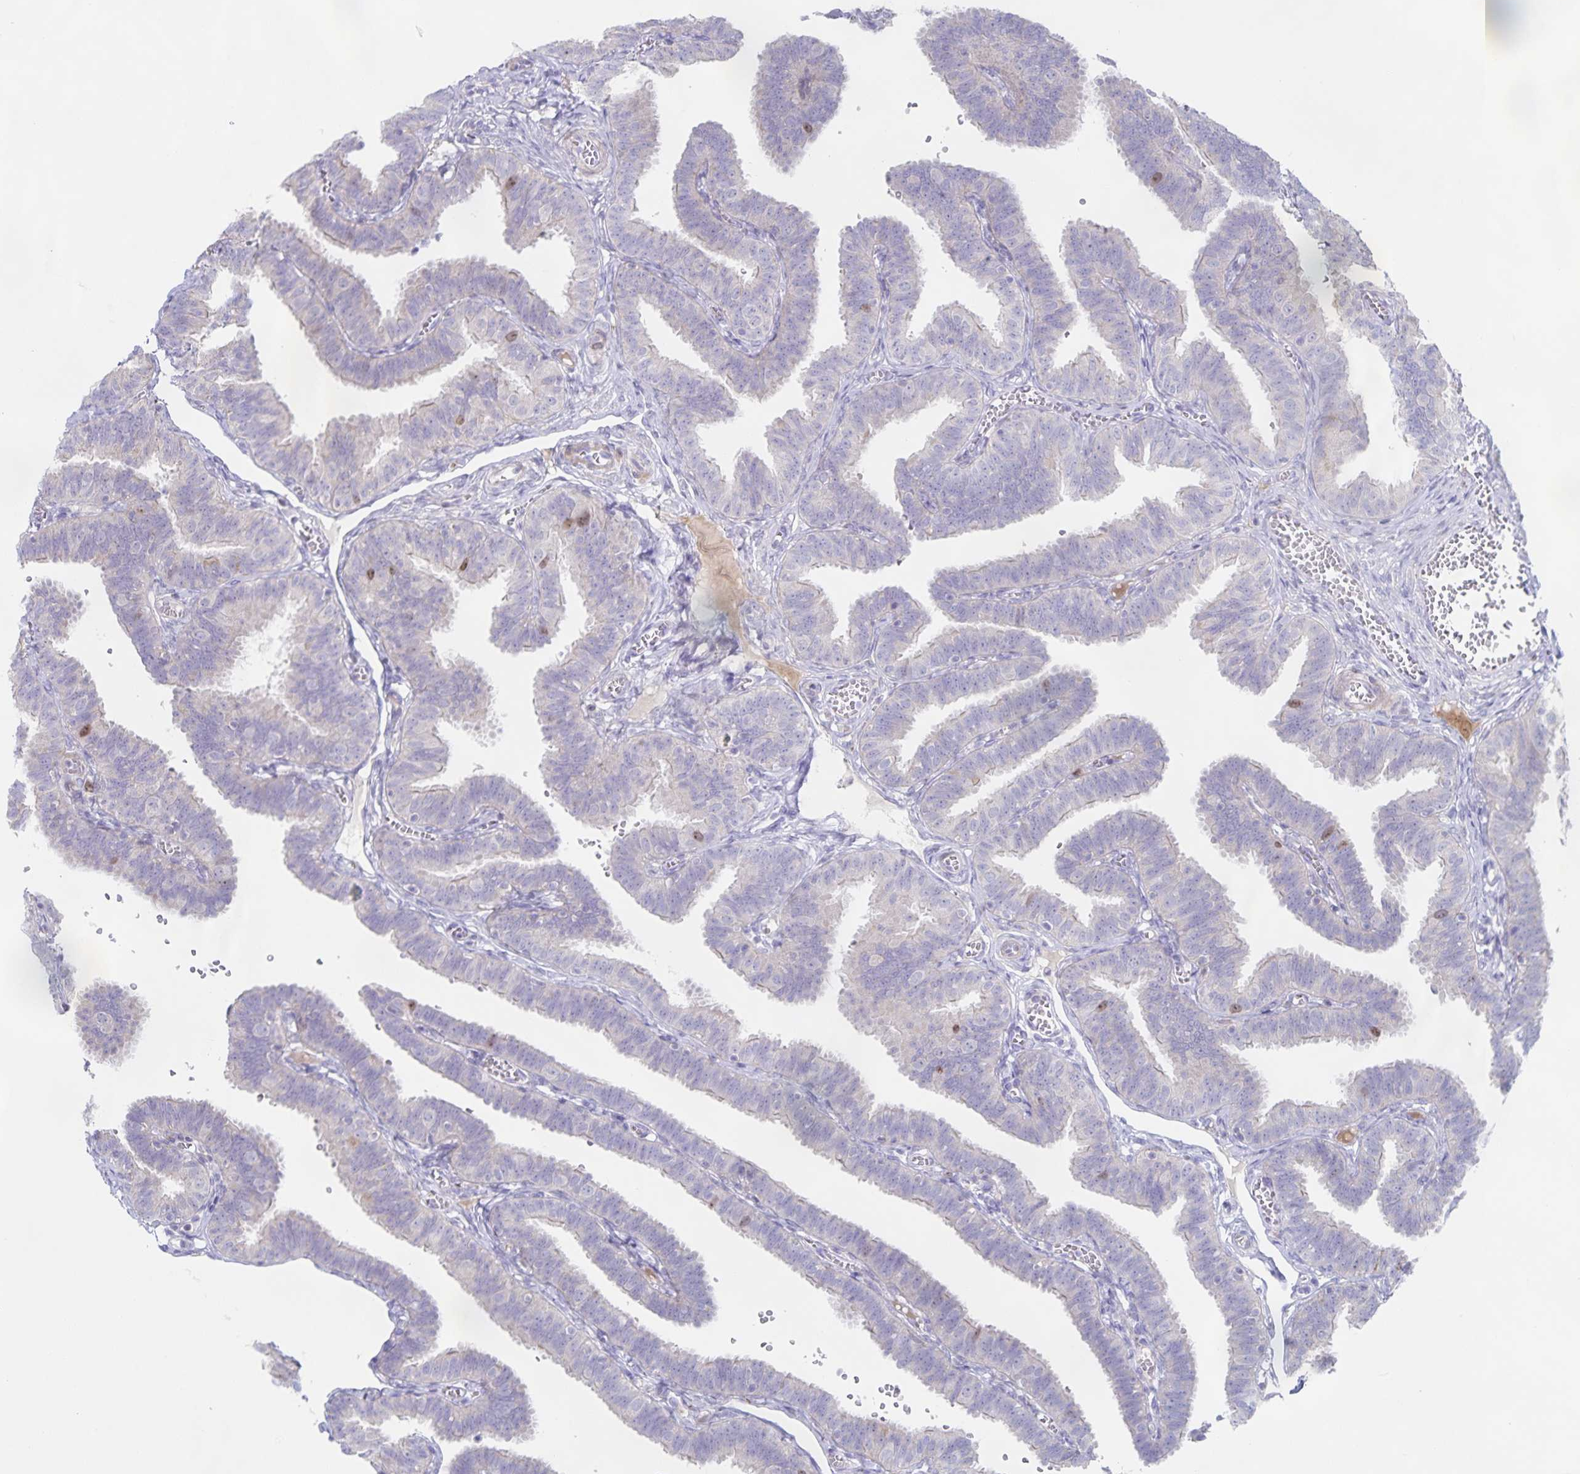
{"staining": {"intensity": "weak", "quantity": "<25%", "location": "nuclear"}, "tissue": "fallopian tube", "cell_type": "Glandular cells", "image_type": "normal", "snomed": [{"axis": "morphology", "description": "Normal tissue, NOS"}, {"axis": "topography", "description": "Fallopian tube"}], "caption": "Human fallopian tube stained for a protein using immunohistochemistry (IHC) demonstrates no staining in glandular cells.", "gene": "CENPH", "patient": {"sex": "female", "age": 25}}